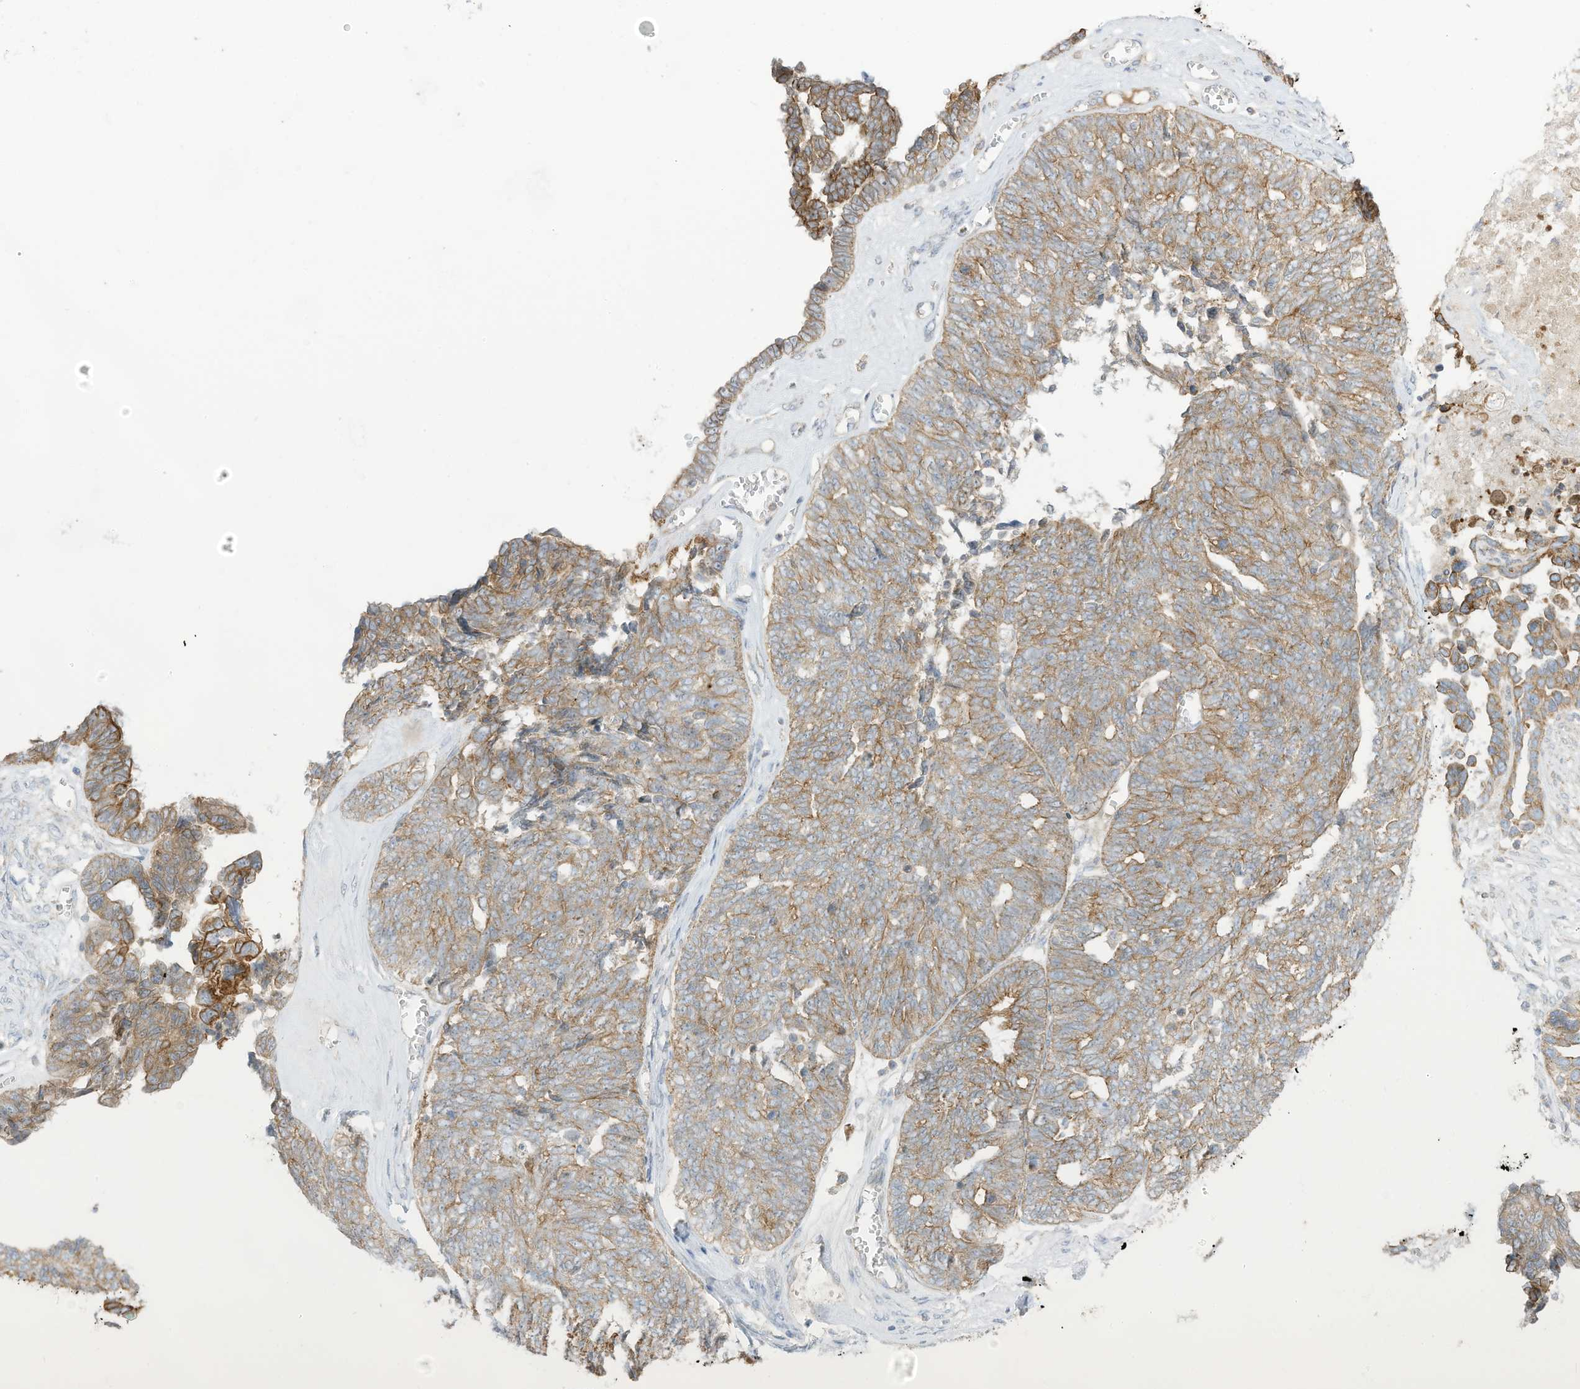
{"staining": {"intensity": "moderate", "quantity": ">75%", "location": "cytoplasmic/membranous"}, "tissue": "ovarian cancer", "cell_type": "Tumor cells", "image_type": "cancer", "snomed": [{"axis": "morphology", "description": "Cystadenocarcinoma, serous, NOS"}, {"axis": "topography", "description": "Ovary"}], "caption": "Immunohistochemical staining of ovarian cancer (serous cystadenocarcinoma) displays medium levels of moderate cytoplasmic/membranous expression in approximately >75% of tumor cells.", "gene": "CGAS", "patient": {"sex": "female", "age": 79}}